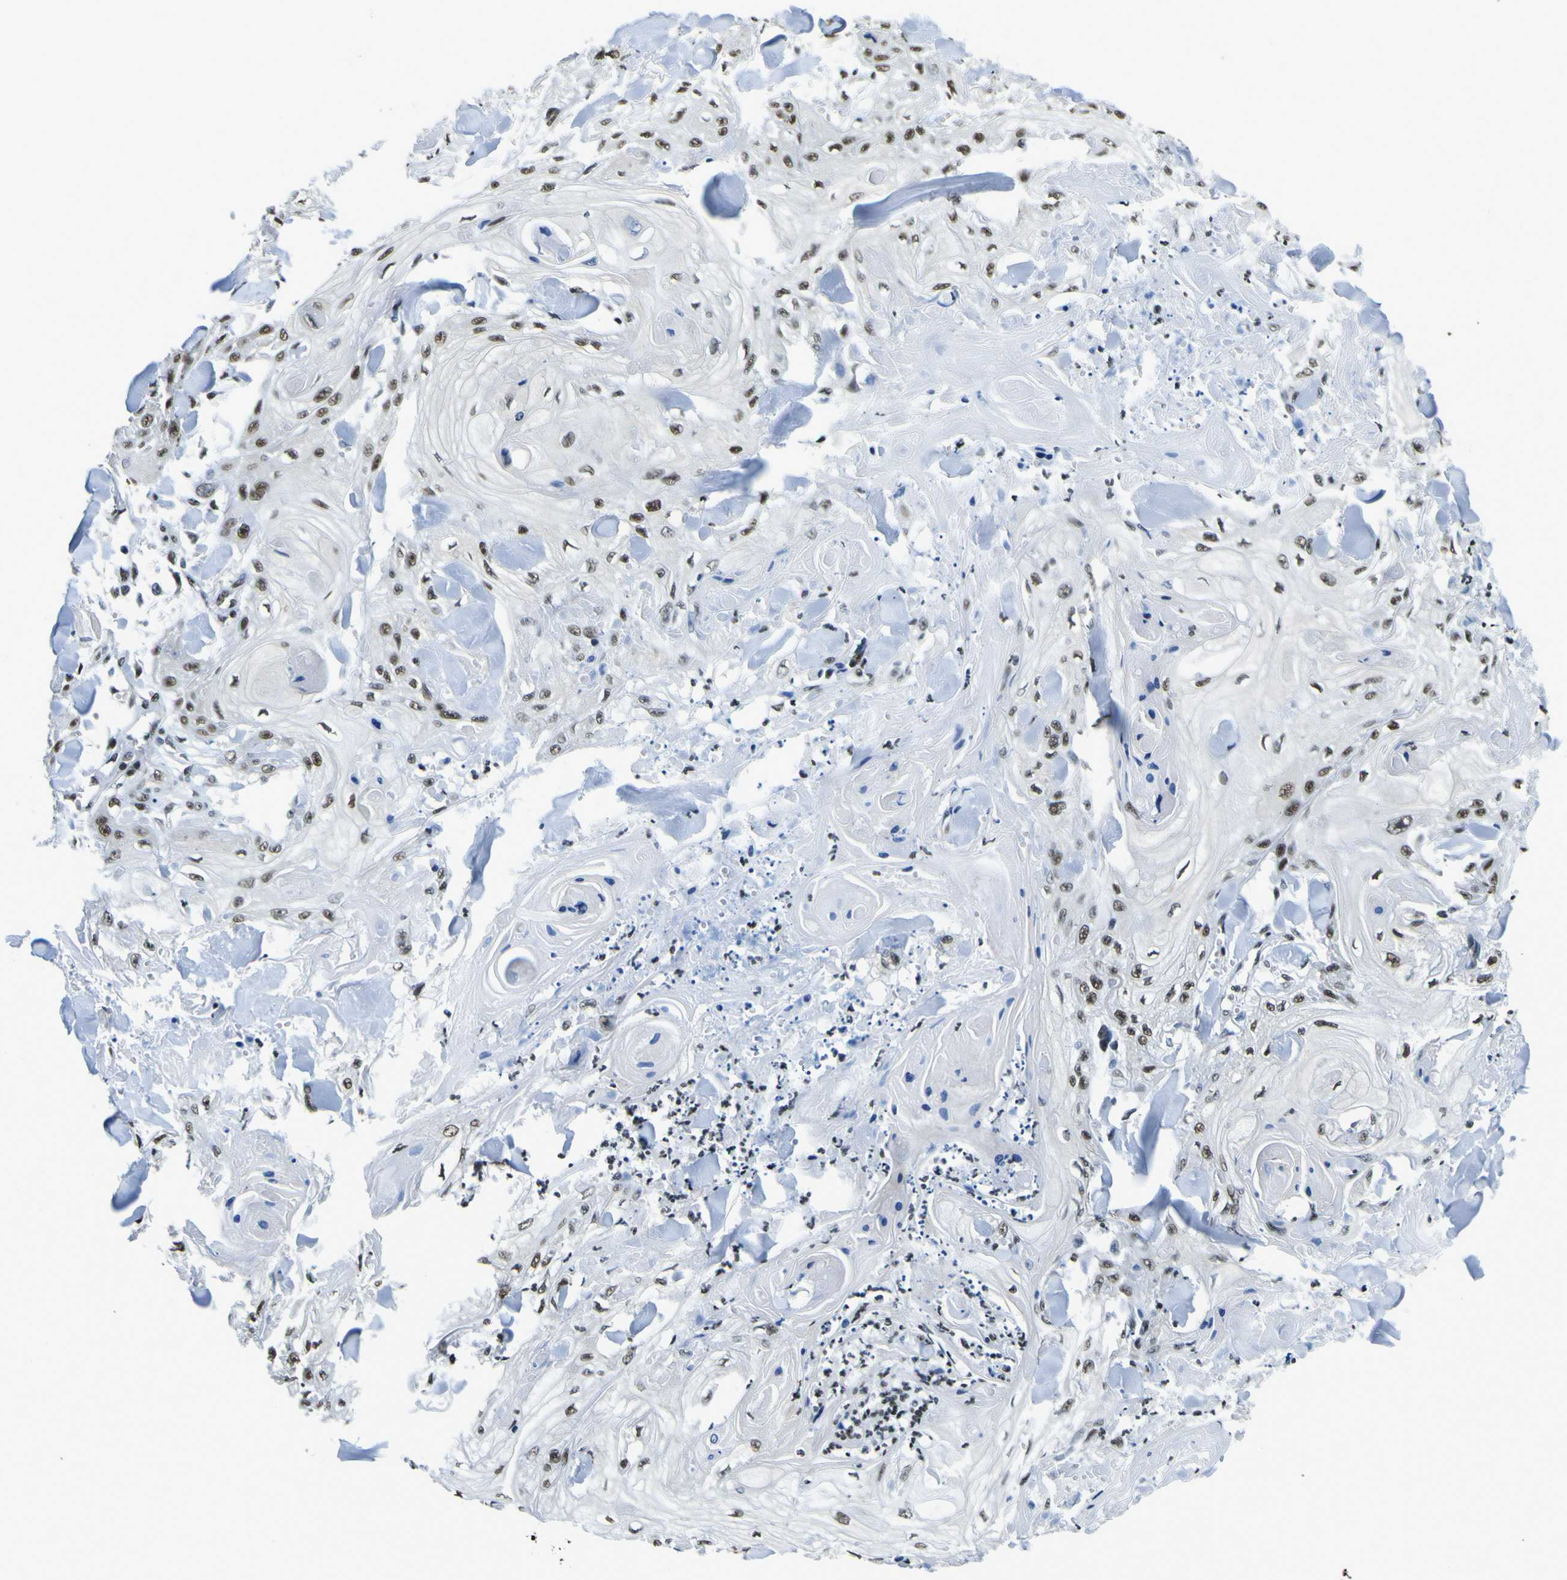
{"staining": {"intensity": "strong", "quantity": ">75%", "location": "nuclear"}, "tissue": "skin cancer", "cell_type": "Tumor cells", "image_type": "cancer", "snomed": [{"axis": "morphology", "description": "Squamous cell carcinoma, NOS"}, {"axis": "topography", "description": "Skin"}], "caption": "This image exhibits skin cancer (squamous cell carcinoma) stained with immunohistochemistry (IHC) to label a protein in brown. The nuclear of tumor cells show strong positivity for the protein. Nuclei are counter-stained blue.", "gene": "SP1", "patient": {"sex": "male", "age": 74}}